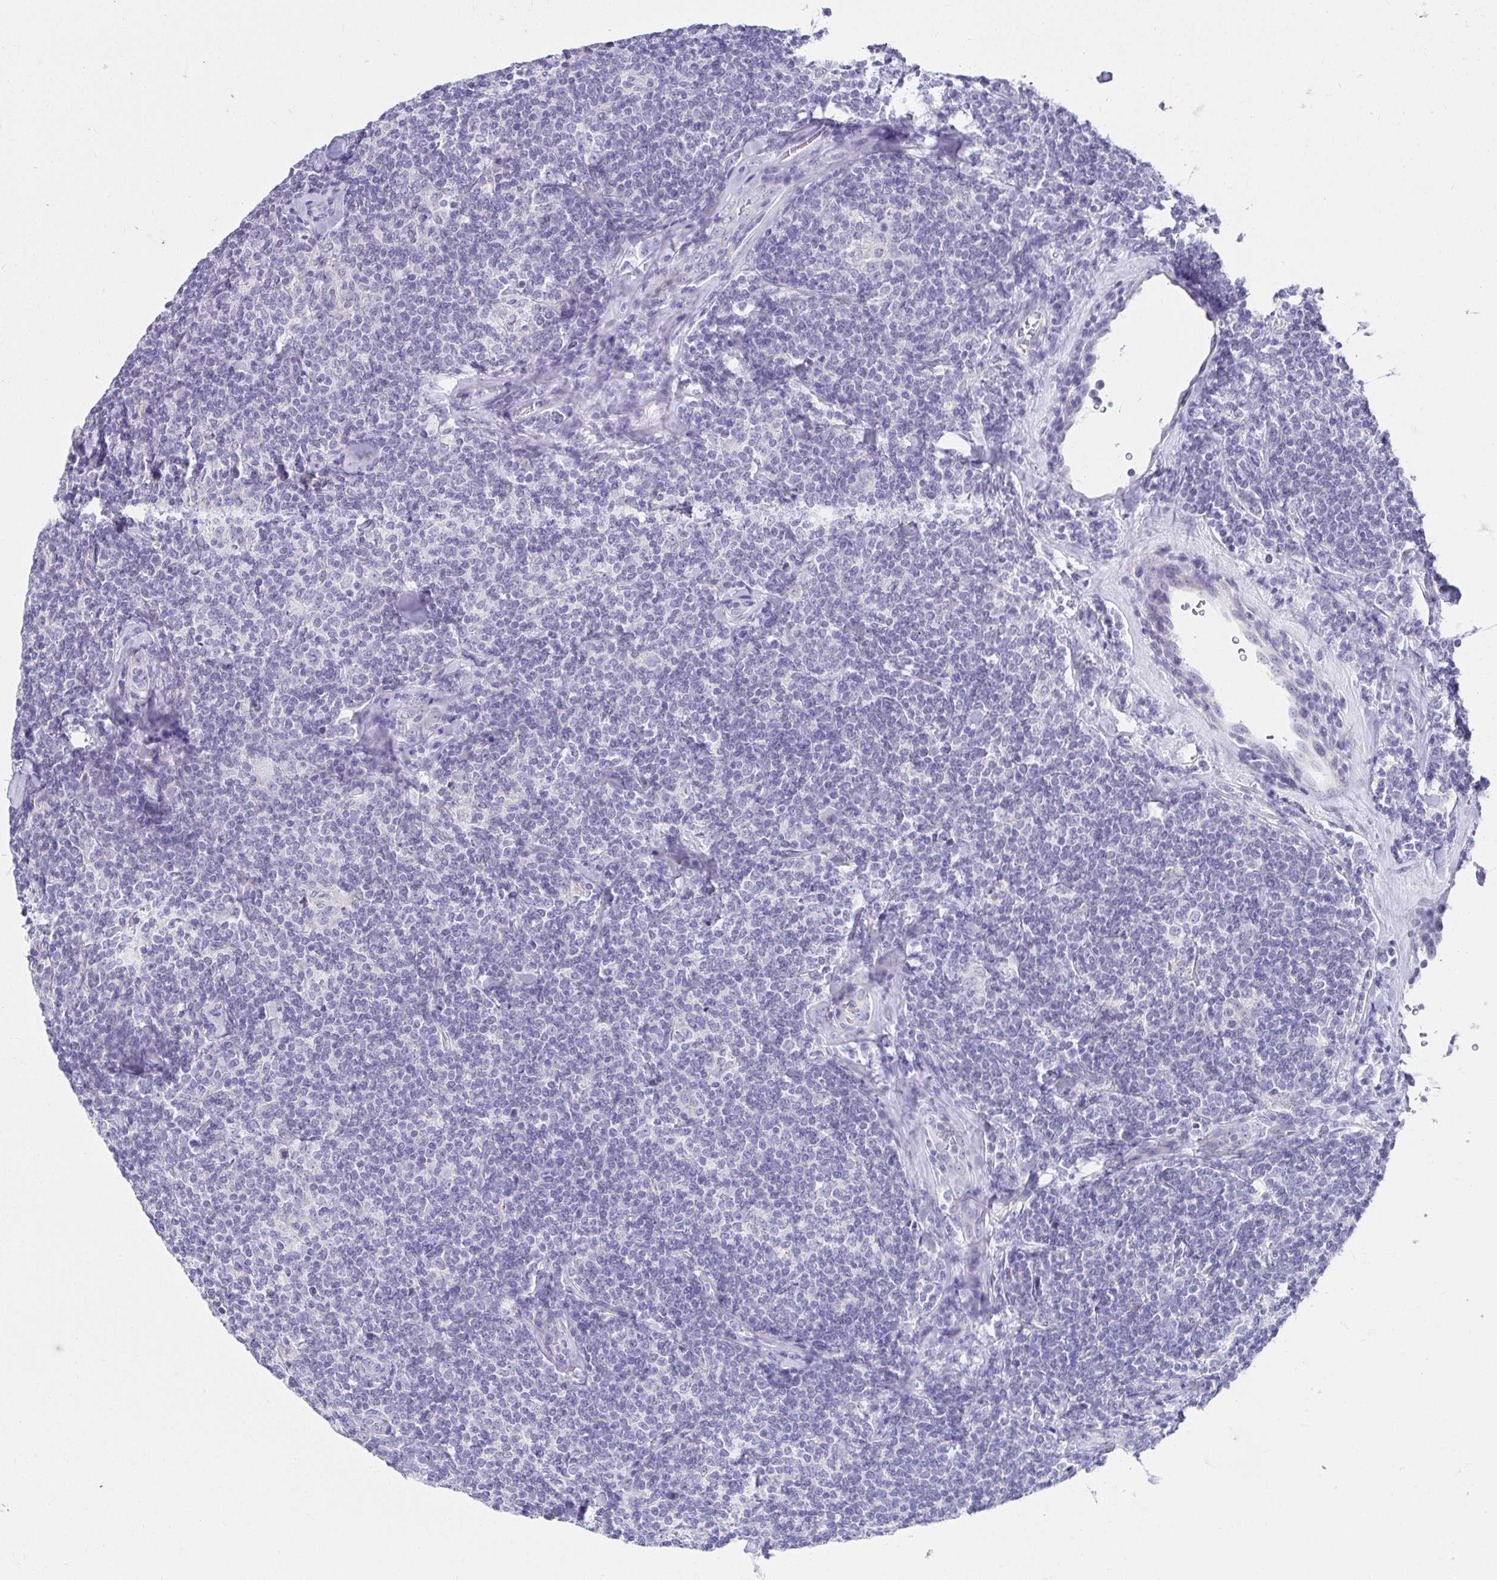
{"staining": {"intensity": "negative", "quantity": "none", "location": "none"}, "tissue": "lymphoma", "cell_type": "Tumor cells", "image_type": "cancer", "snomed": [{"axis": "morphology", "description": "Malignant lymphoma, non-Hodgkin's type, Low grade"}, {"axis": "topography", "description": "Lymph node"}], "caption": "Tumor cells are negative for protein expression in human low-grade malignant lymphoma, non-Hodgkin's type.", "gene": "VGLL1", "patient": {"sex": "female", "age": 56}}